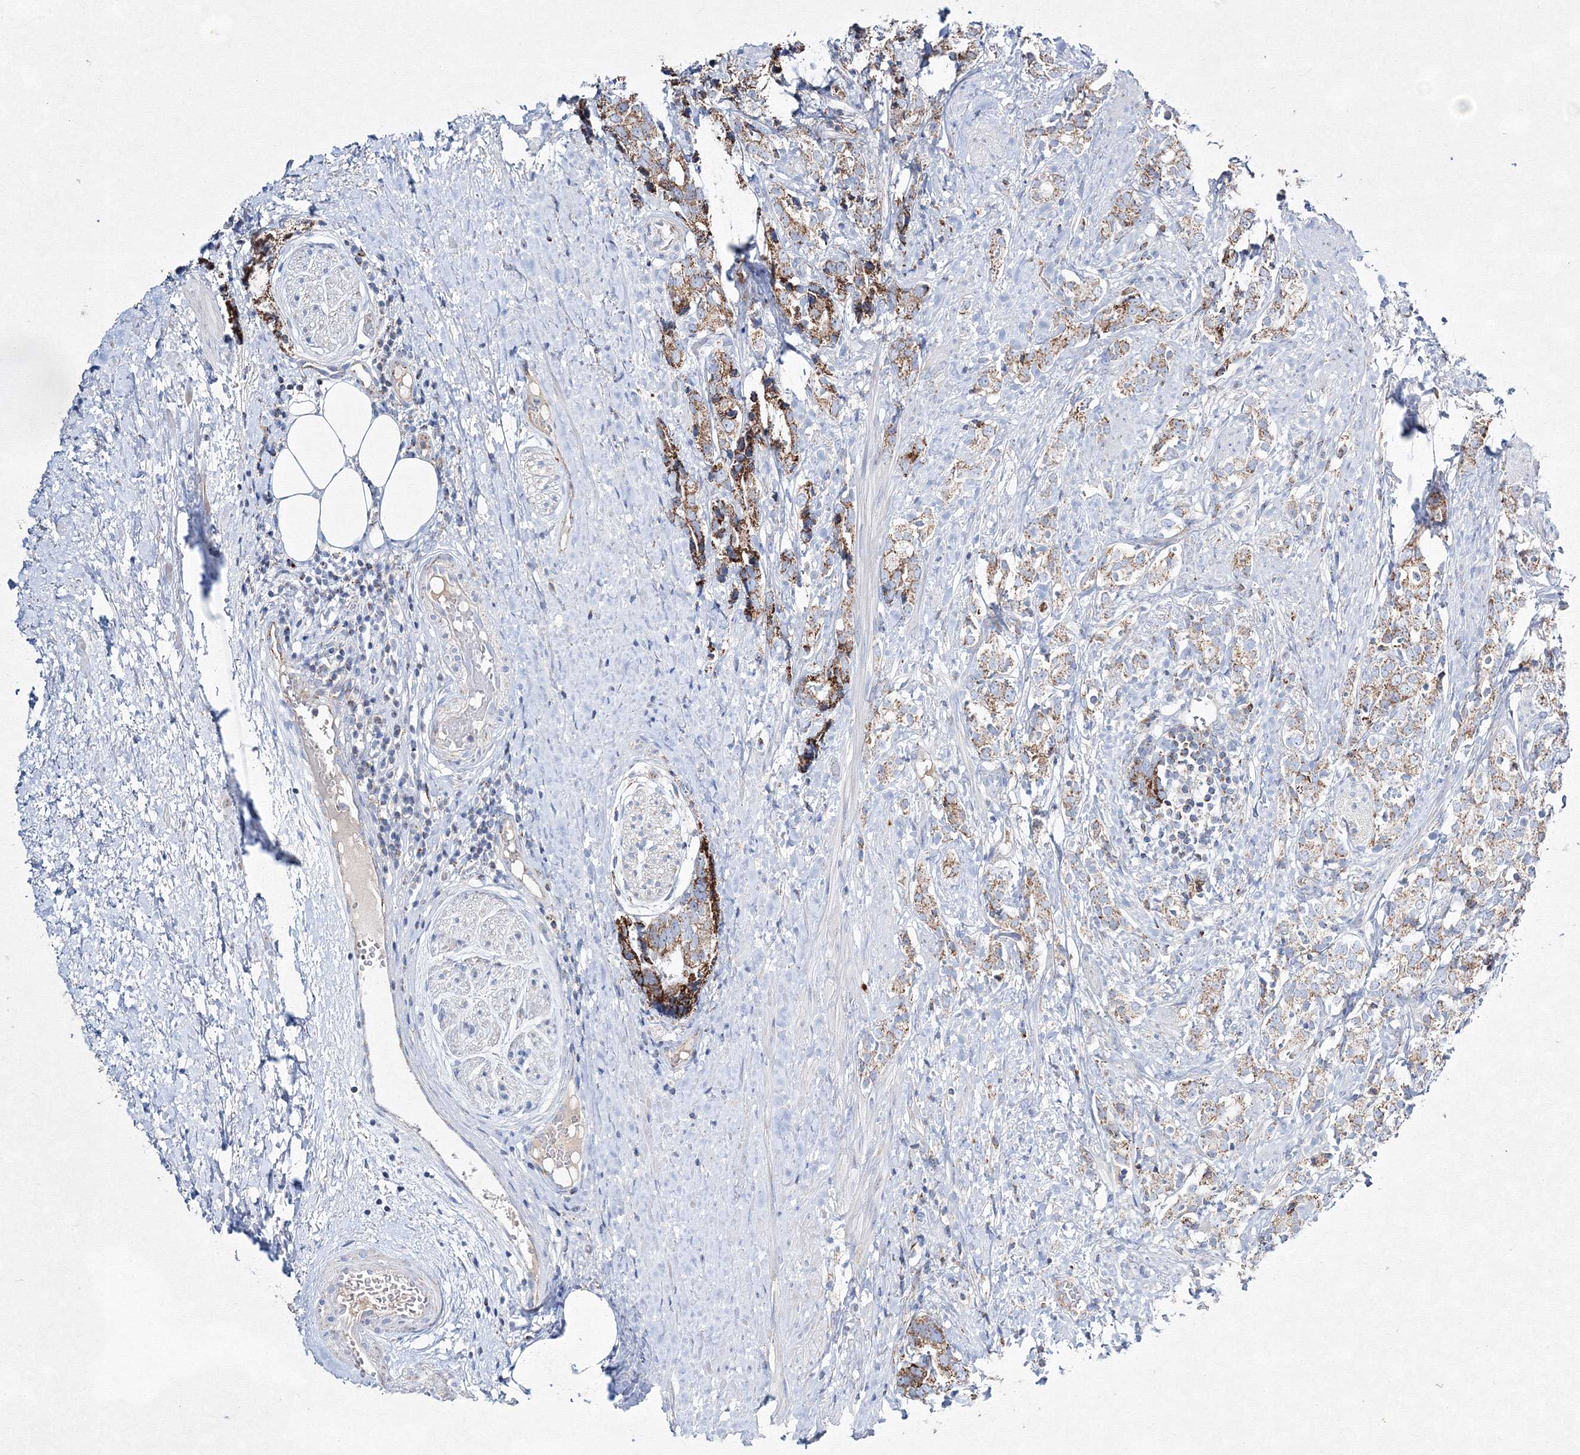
{"staining": {"intensity": "moderate", "quantity": ">75%", "location": "cytoplasmic/membranous"}, "tissue": "prostate cancer", "cell_type": "Tumor cells", "image_type": "cancer", "snomed": [{"axis": "morphology", "description": "Adenocarcinoma, High grade"}, {"axis": "topography", "description": "Prostate"}], "caption": "Protein staining of prostate cancer tissue shows moderate cytoplasmic/membranous staining in approximately >75% of tumor cells. (Stains: DAB (3,3'-diaminobenzidine) in brown, nuclei in blue, Microscopy: brightfield microscopy at high magnification).", "gene": "IGSF9", "patient": {"sex": "male", "age": 69}}